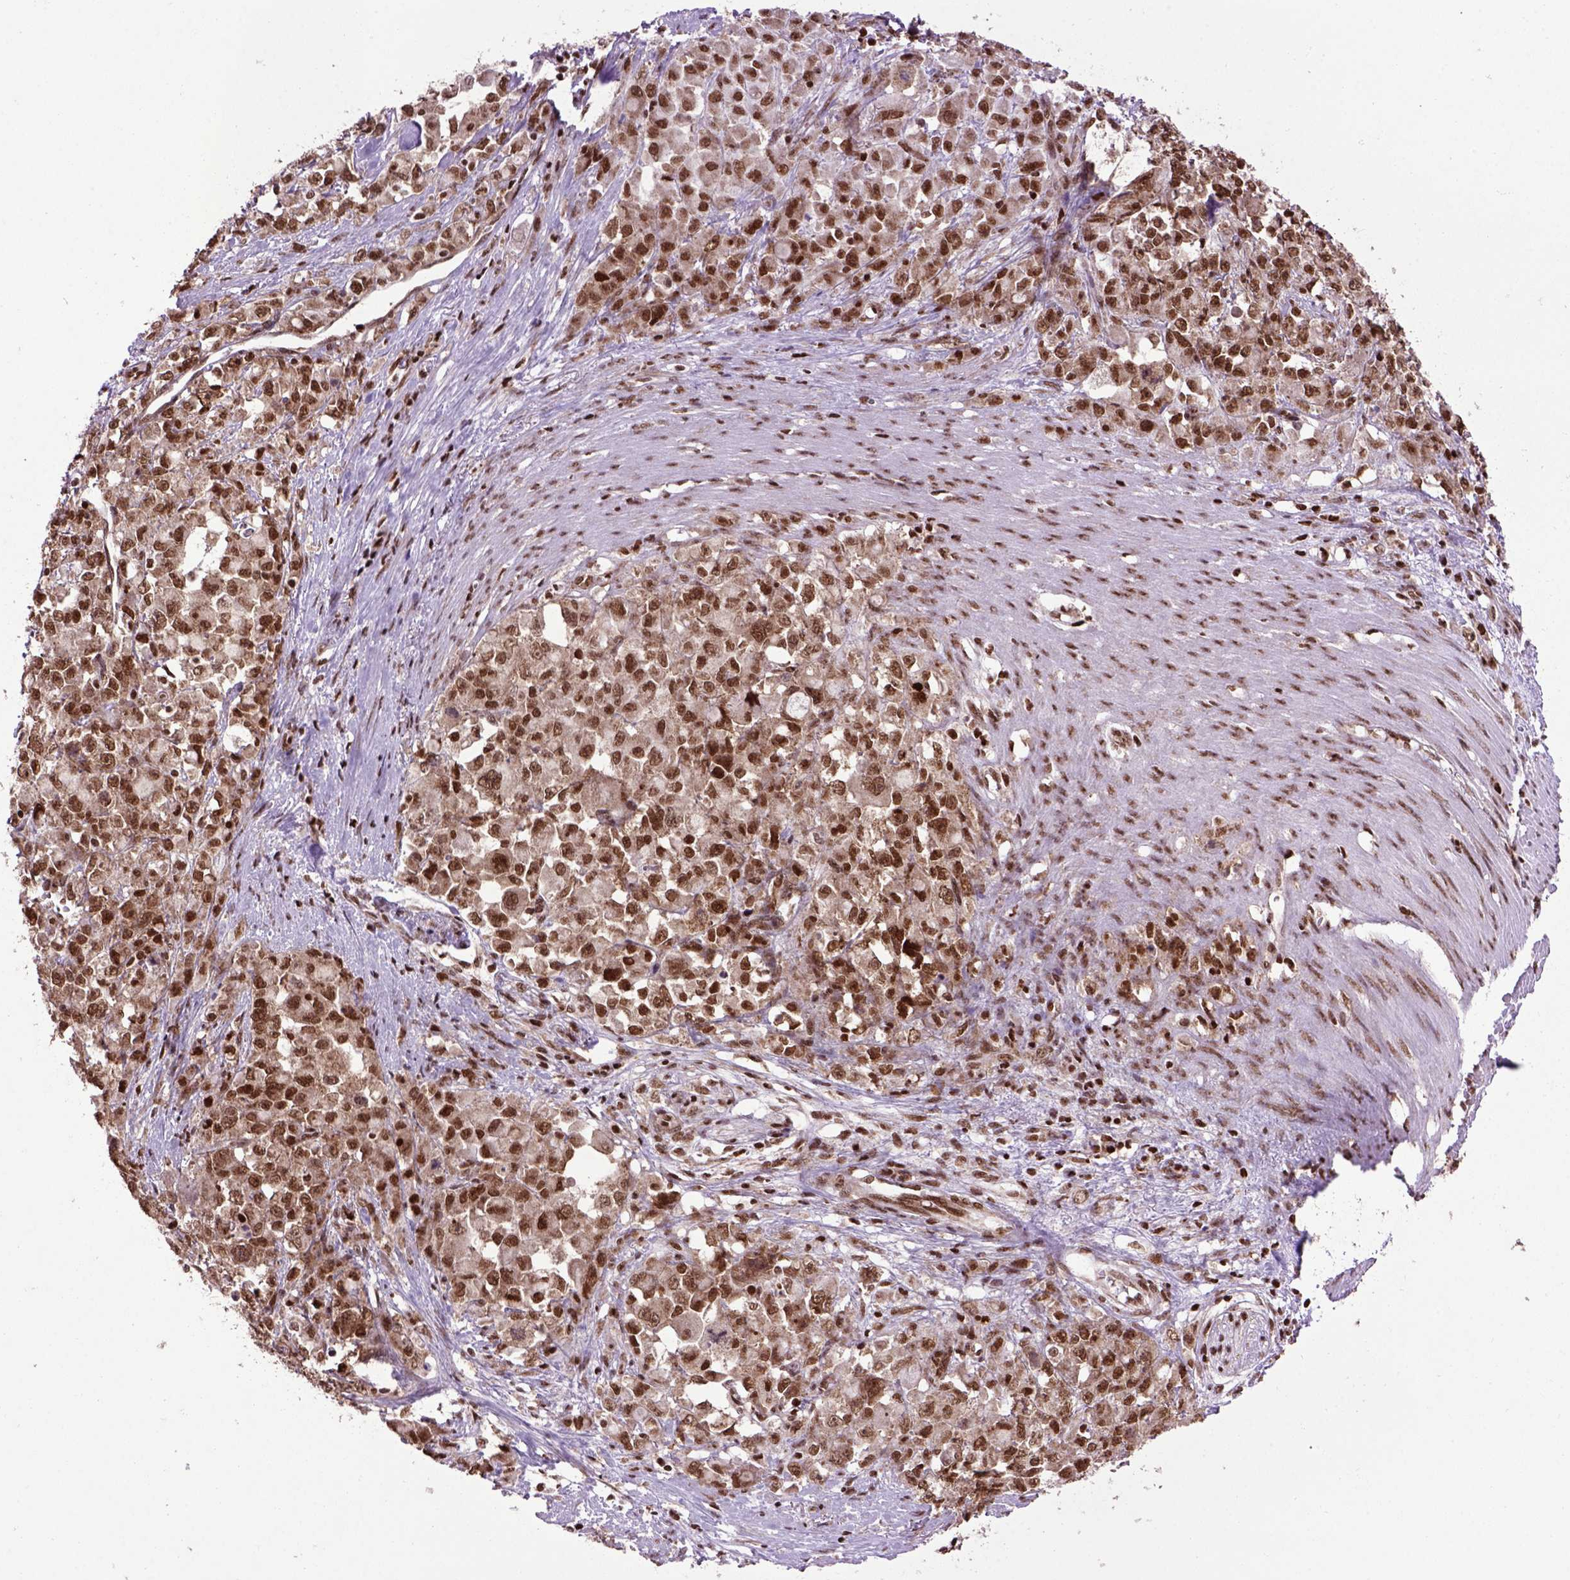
{"staining": {"intensity": "strong", "quantity": ">75%", "location": "nuclear"}, "tissue": "stomach cancer", "cell_type": "Tumor cells", "image_type": "cancer", "snomed": [{"axis": "morphology", "description": "Adenocarcinoma, NOS"}, {"axis": "topography", "description": "Stomach"}], "caption": "Immunohistochemical staining of human stomach cancer reveals strong nuclear protein expression in approximately >75% of tumor cells. The staining was performed using DAB to visualize the protein expression in brown, while the nuclei were stained in blue with hematoxylin (Magnification: 20x).", "gene": "CELF1", "patient": {"sex": "female", "age": 76}}